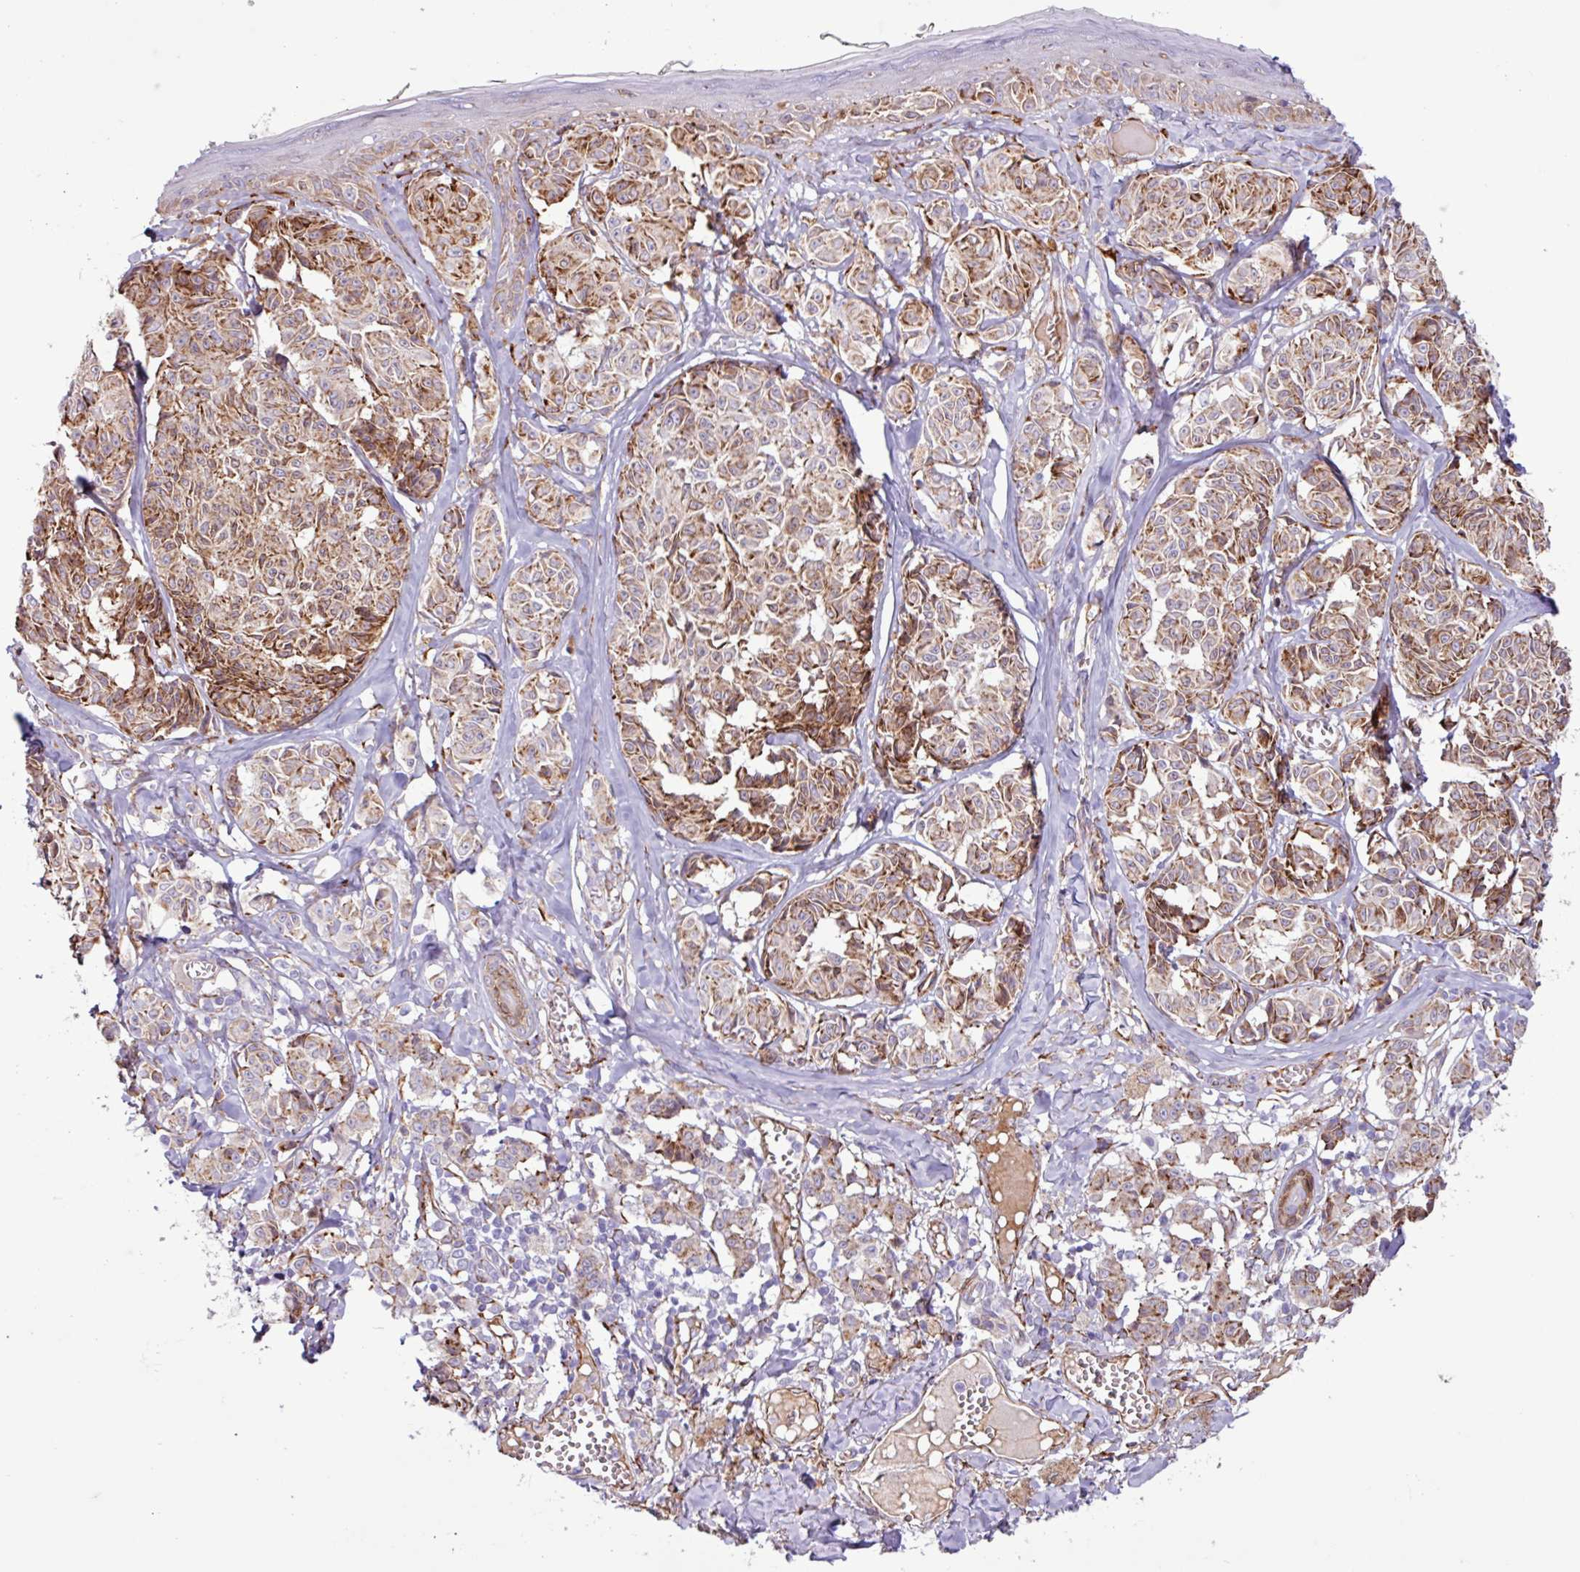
{"staining": {"intensity": "moderate", "quantity": "25%-75%", "location": "cytoplasmic/membranous"}, "tissue": "melanoma", "cell_type": "Tumor cells", "image_type": "cancer", "snomed": [{"axis": "morphology", "description": "Malignant melanoma, NOS"}, {"axis": "topography", "description": "Skin"}], "caption": "Tumor cells demonstrate moderate cytoplasmic/membranous expression in approximately 25%-75% of cells in malignant melanoma.", "gene": "PPP1R35", "patient": {"sex": "female", "age": 43}}